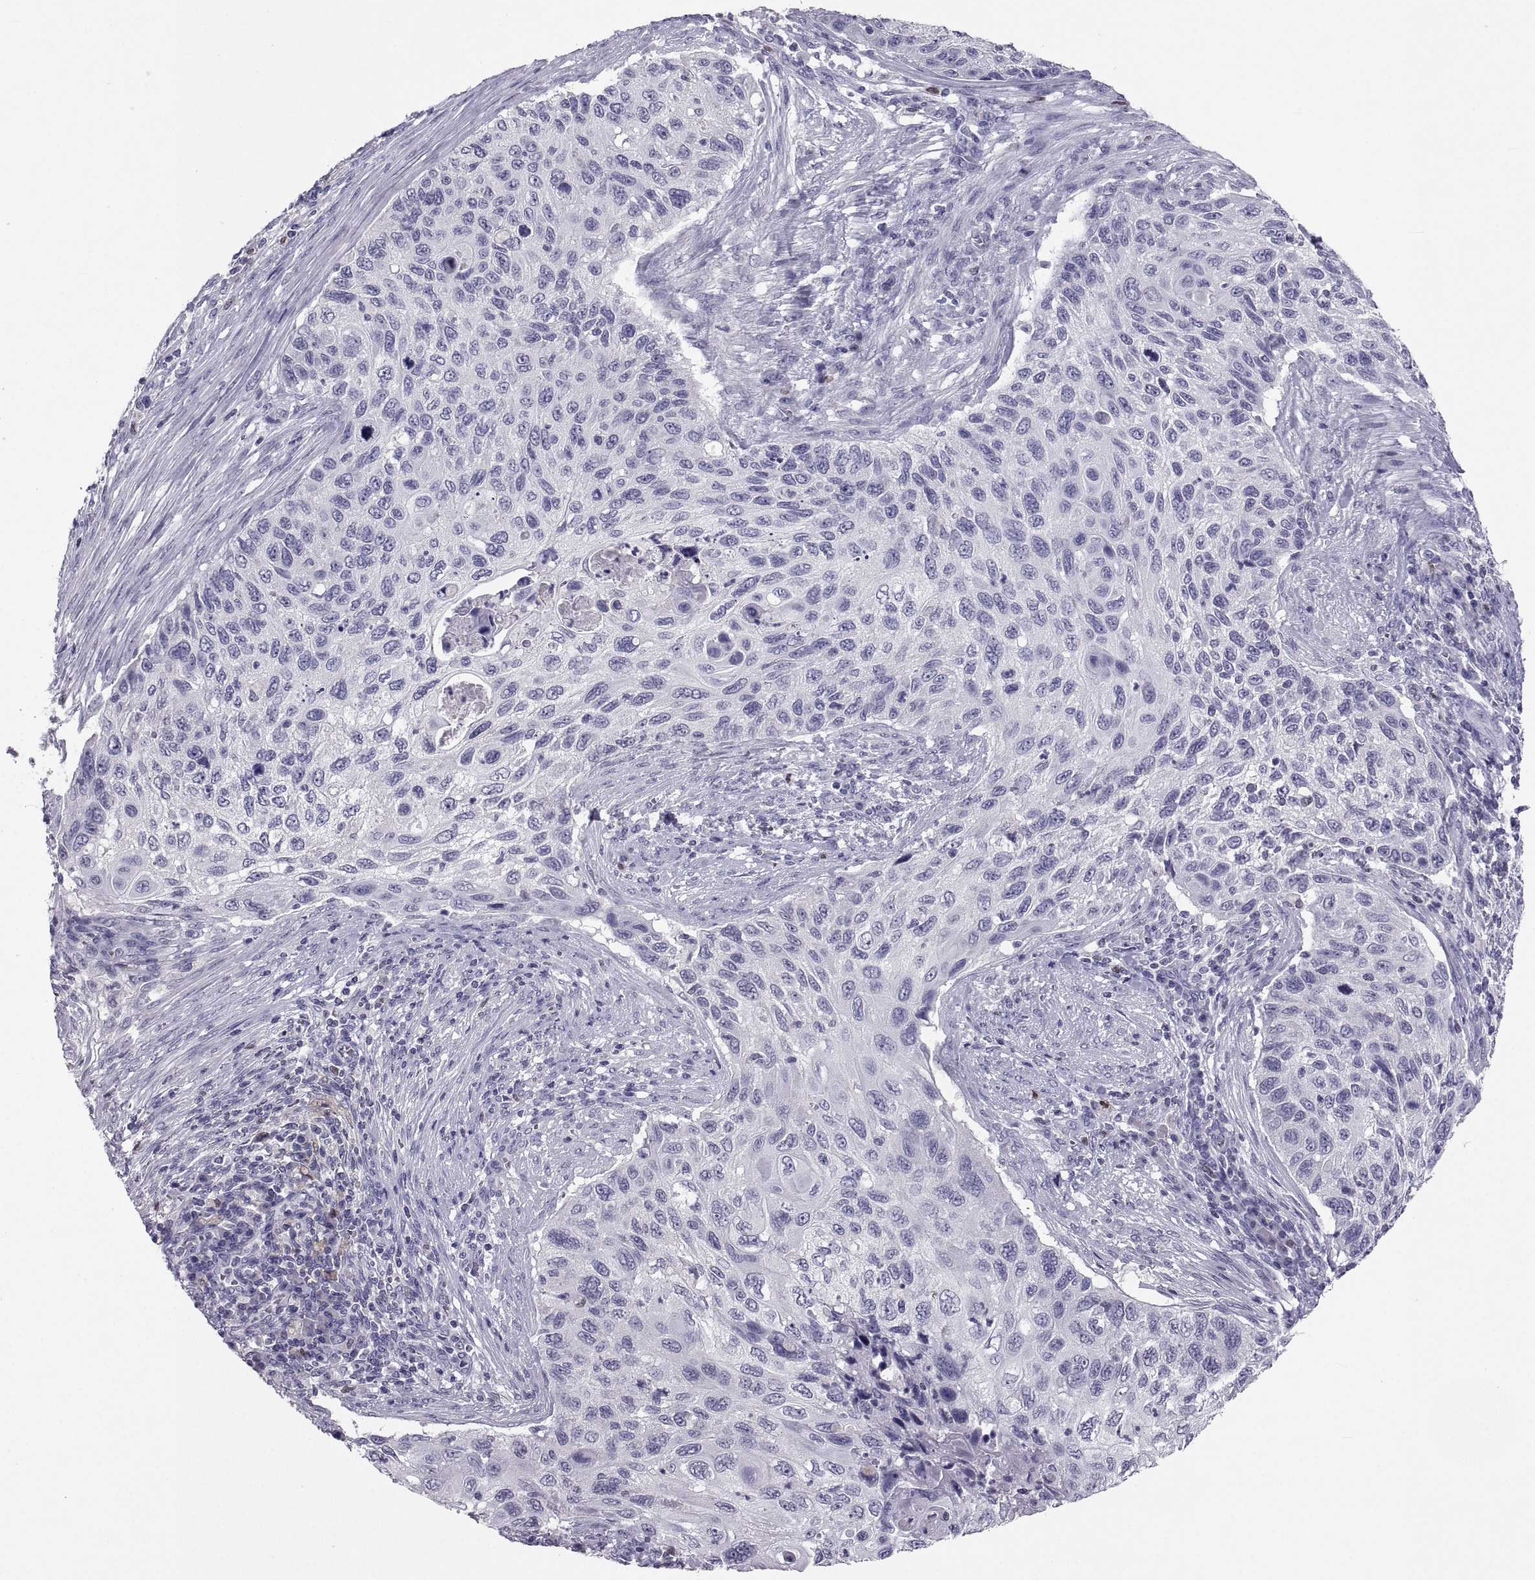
{"staining": {"intensity": "negative", "quantity": "none", "location": "none"}, "tissue": "cervical cancer", "cell_type": "Tumor cells", "image_type": "cancer", "snomed": [{"axis": "morphology", "description": "Squamous cell carcinoma, NOS"}, {"axis": "topography", "description": "Cervix"}], "caption": "Tumor cells are negative for protein expression in human squamous cell carcinoma (cervical).", "gene": "SOX21", "patient": {"sex": "female", "age": 70}}